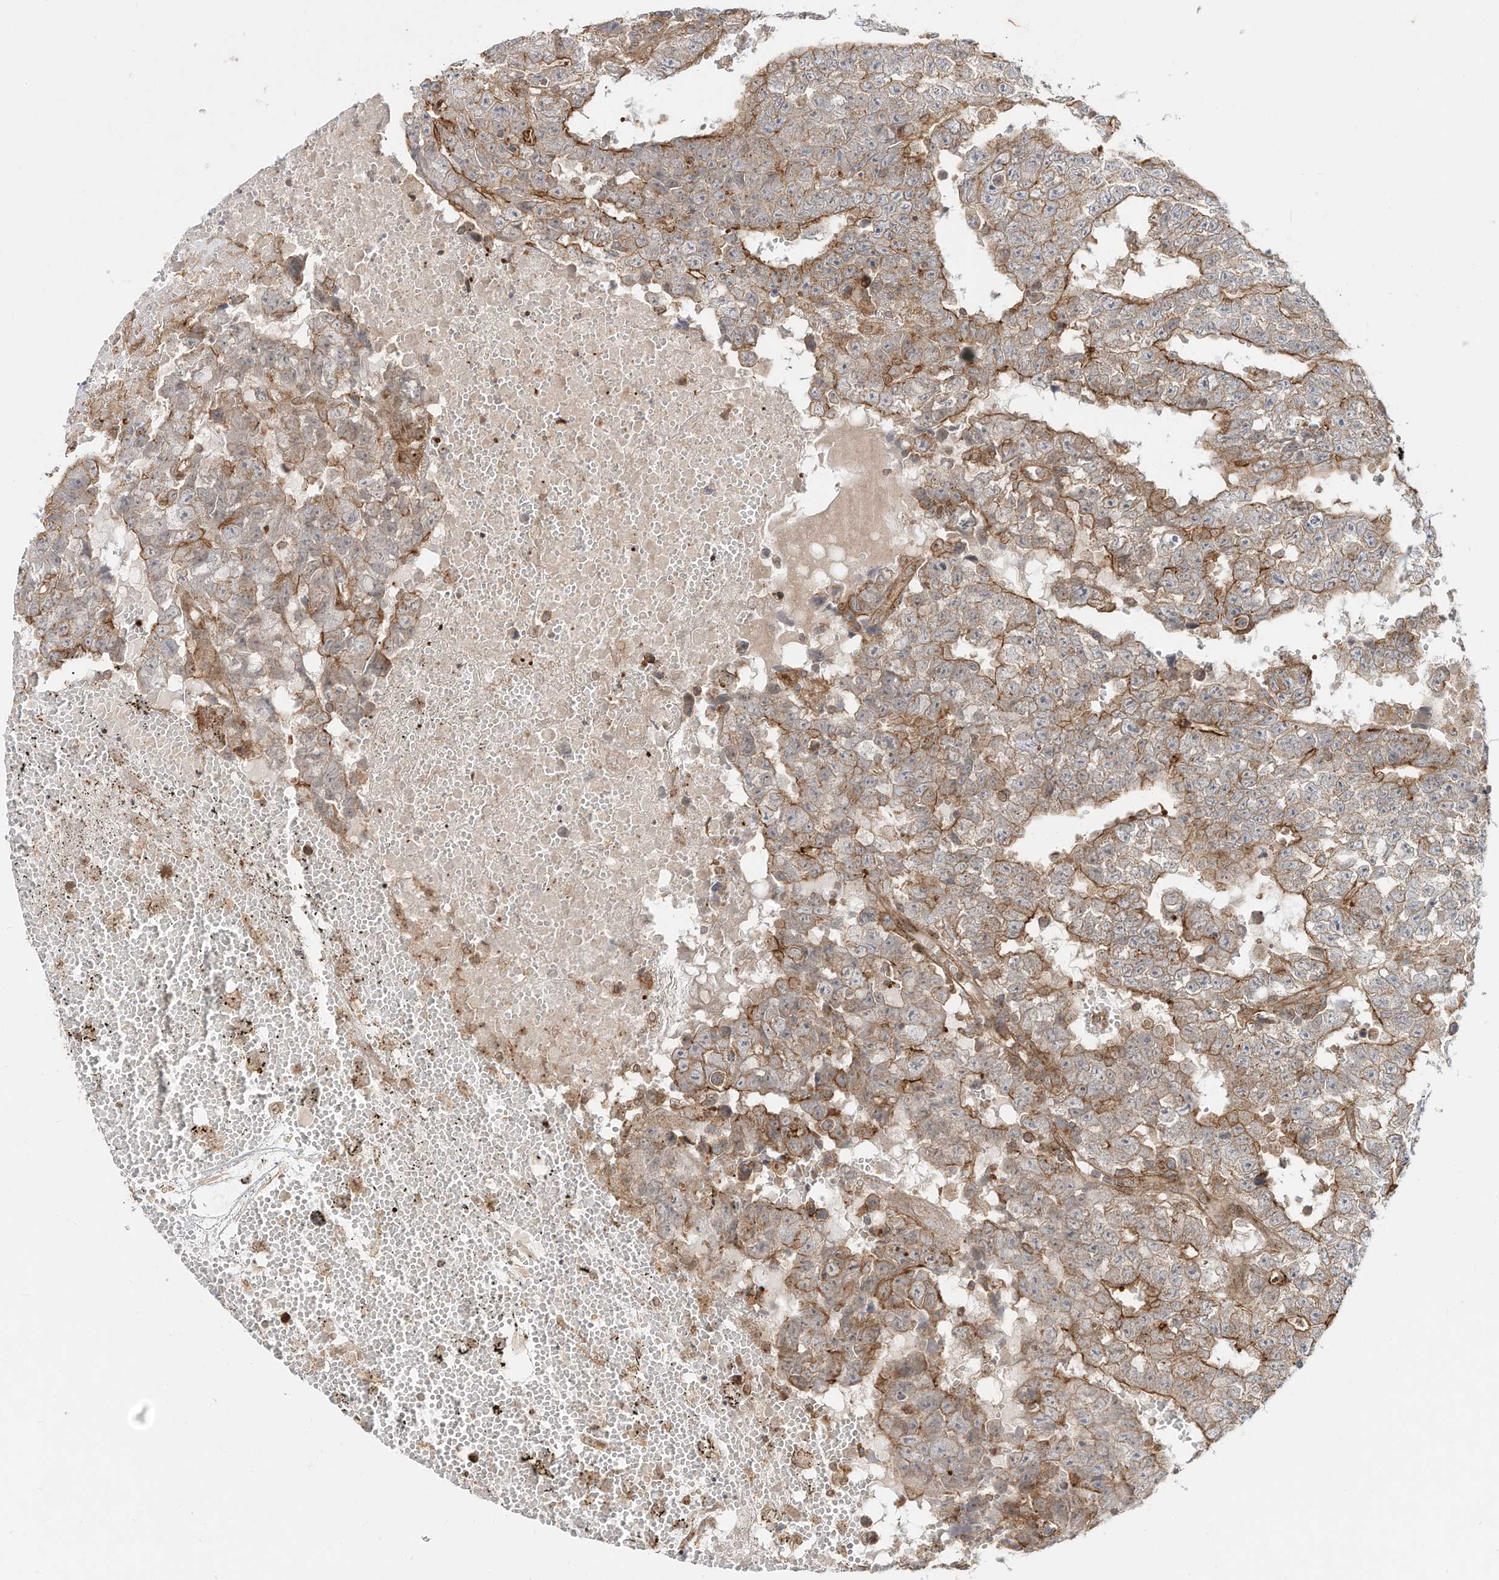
{"staining": {"intensity": "moderate", "quantity": ">75%", "location": "cytoplasmic/membranous"}, "tissue": "testis cancer", "cell_type": "Tumor cells", "image_type": "cancer", "snomed": [{"axis": "morphology", "description": "Carcinoma, Embryonal, NOS"}, {"axis": "topography", "description": "Testis"}], "caption": "Immunohistochemistry photomicrograph of testis cancer (embryonal carcinoma) stained for a protein (brown), which reveals medium levels of moderate cytoplasmic/membranous staining in about >75% of tumor cells.", "gene": "CUX1", "patient": {"sex": "male", "age": 25}}